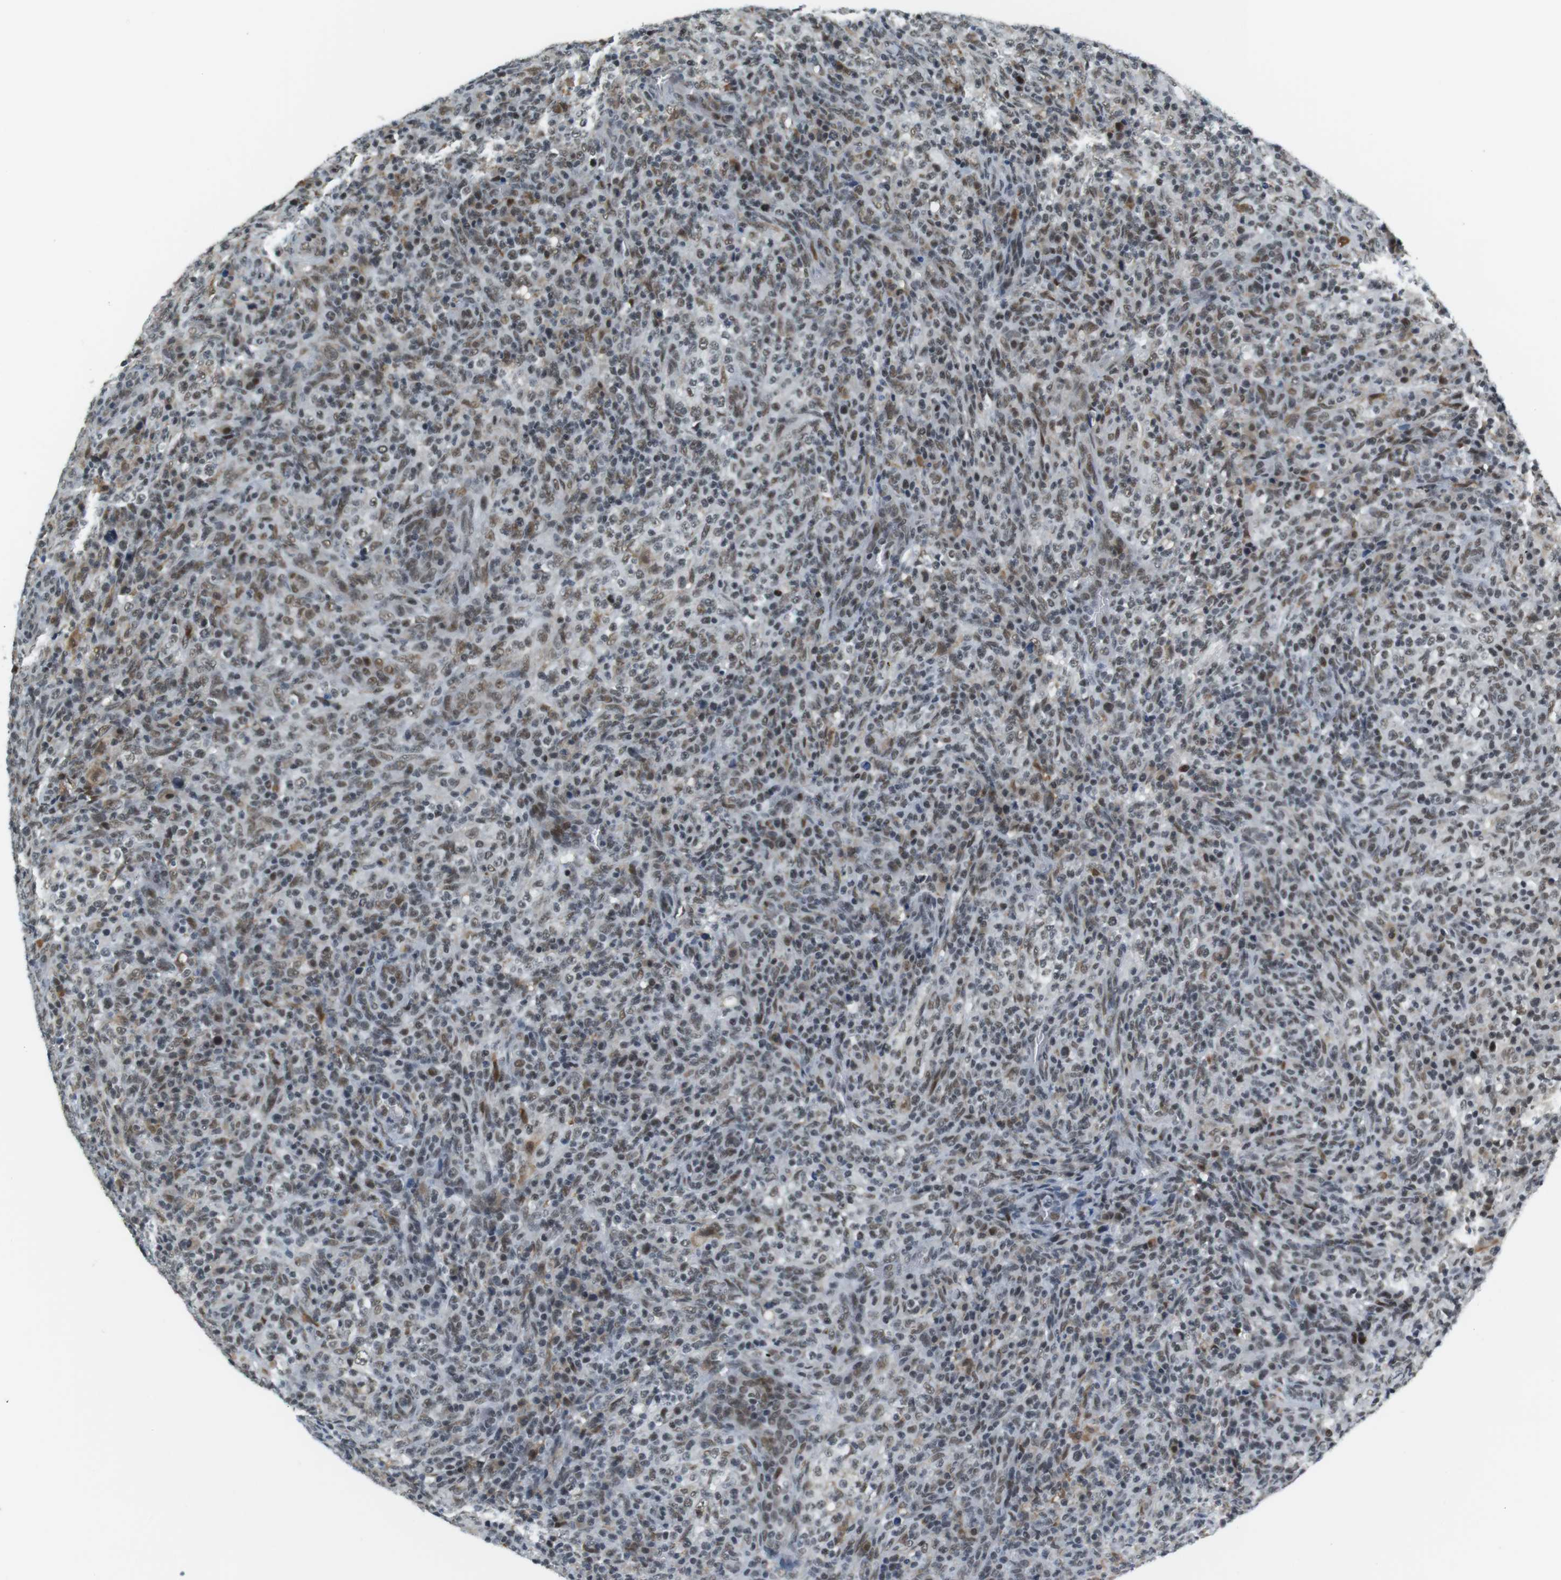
{"staining": {"intensity": "moderate", "quantity": ">75%", "location": "nuclear"}, "tissue": "lymphoma", "cell_type": "Tumor cells", "image_type": "cancer", "snomed": [{"axis": "morphology", "description": "Malignant lymphoma, non-Hodgkin's type, High grade"}, {"axis": "topography", "description": "Lymph node"}], "caption": "Tumor cells show medium levels of moderate nuclear positivity in about >75% of cells in human lymphoma.", "gene": "RNF38", "patient": {"sex": "female", "age": 76}}